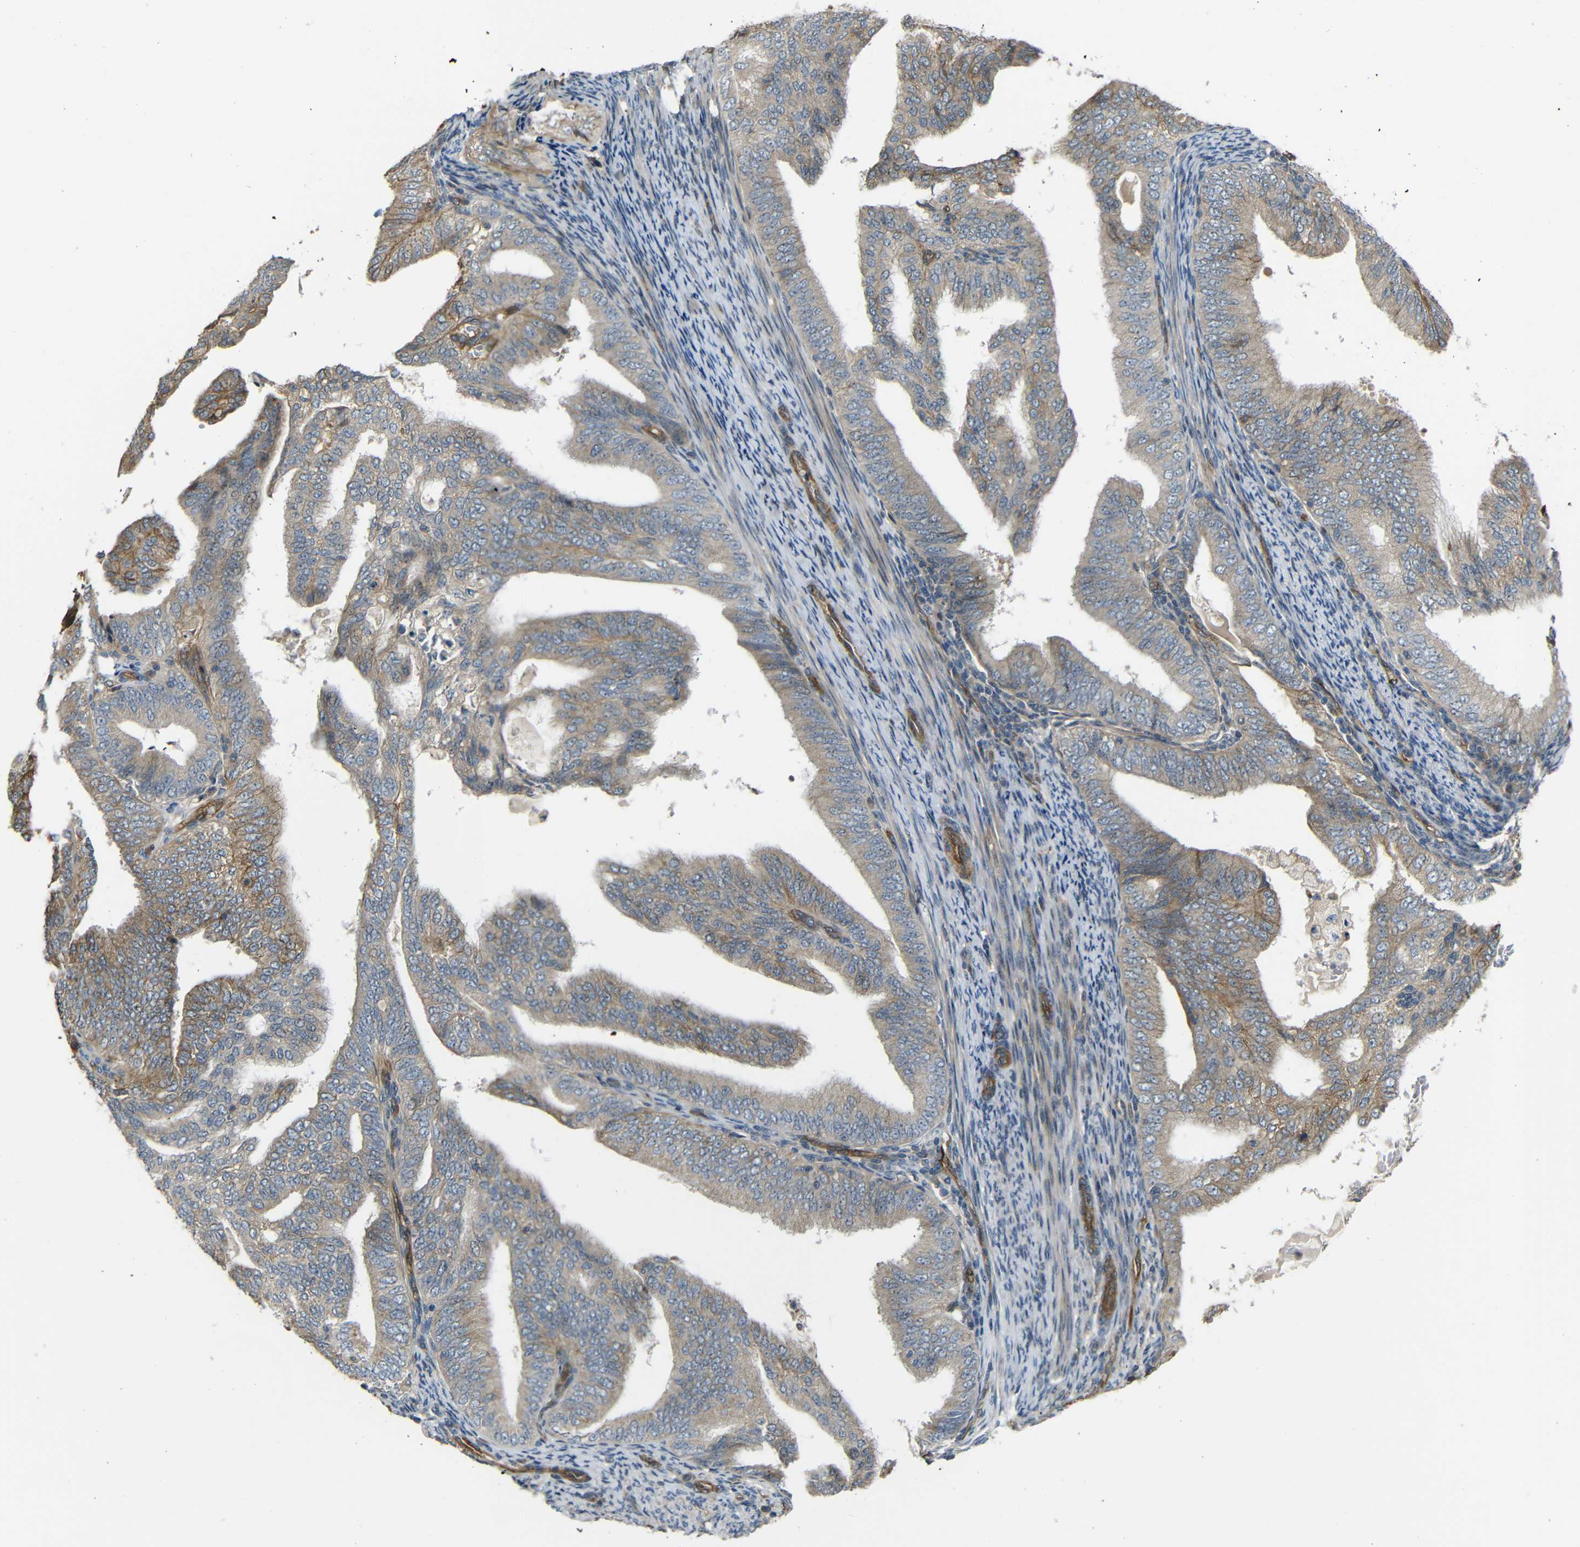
{"staining": {"intensity": "weak", "quantity": ">75%", "location": "cytoplasmic/membranous"}, "tissue": "endometrial cancer", "cell_type": "Tumor cells", "image_type": "cancer", "snomed": [{"axis": "morphology", "description": "Adenocarcinoma, NOS"}, {"axis": "topography", "description": "Endometrium"}], "caption": "IHC of human adenocarcinoma (endometrial) displays low levels of weak cytoplasmic/membranous positivity in about >75% of tumor cells.", "gene": "RELL1", "patient": {"sex": "female", "age": 58}}